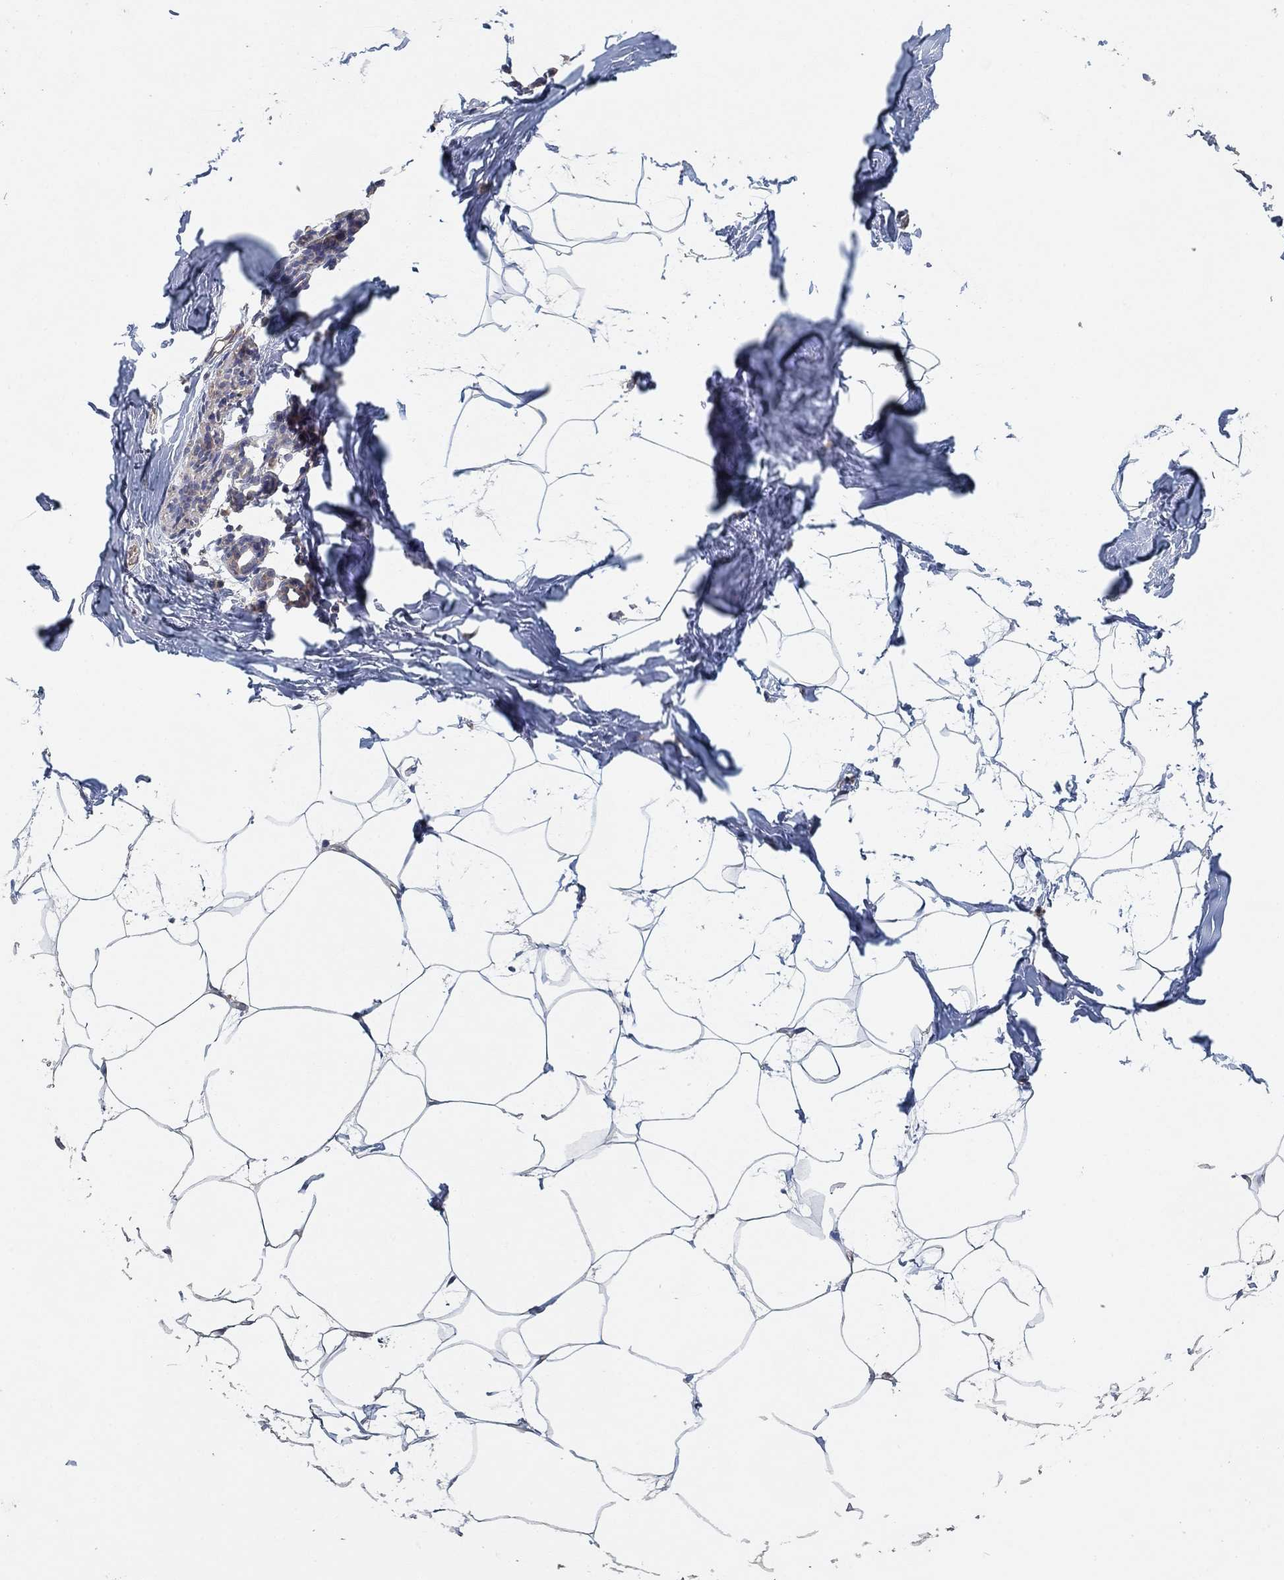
{"staining": {"intensity": "negative", "quantity": "none", "location": "none"}, "tissue": "breast", "cell_type": "Adipocytes", "image_type": "normal", "snomed": [{"axis": "morphology", "description": "Normal tissue, NOS"}, {"axis": "topography", "description": "Breast"}], "caption": "A high-resolution micrograph shows immunohistochemistry (IHC) staining of normal breast, which demonstrates no significant staining in adipocytes. Nuclei are stained in blue.", "gene": "MCUR1", "patient": {"sex": "female", "age": 32}}